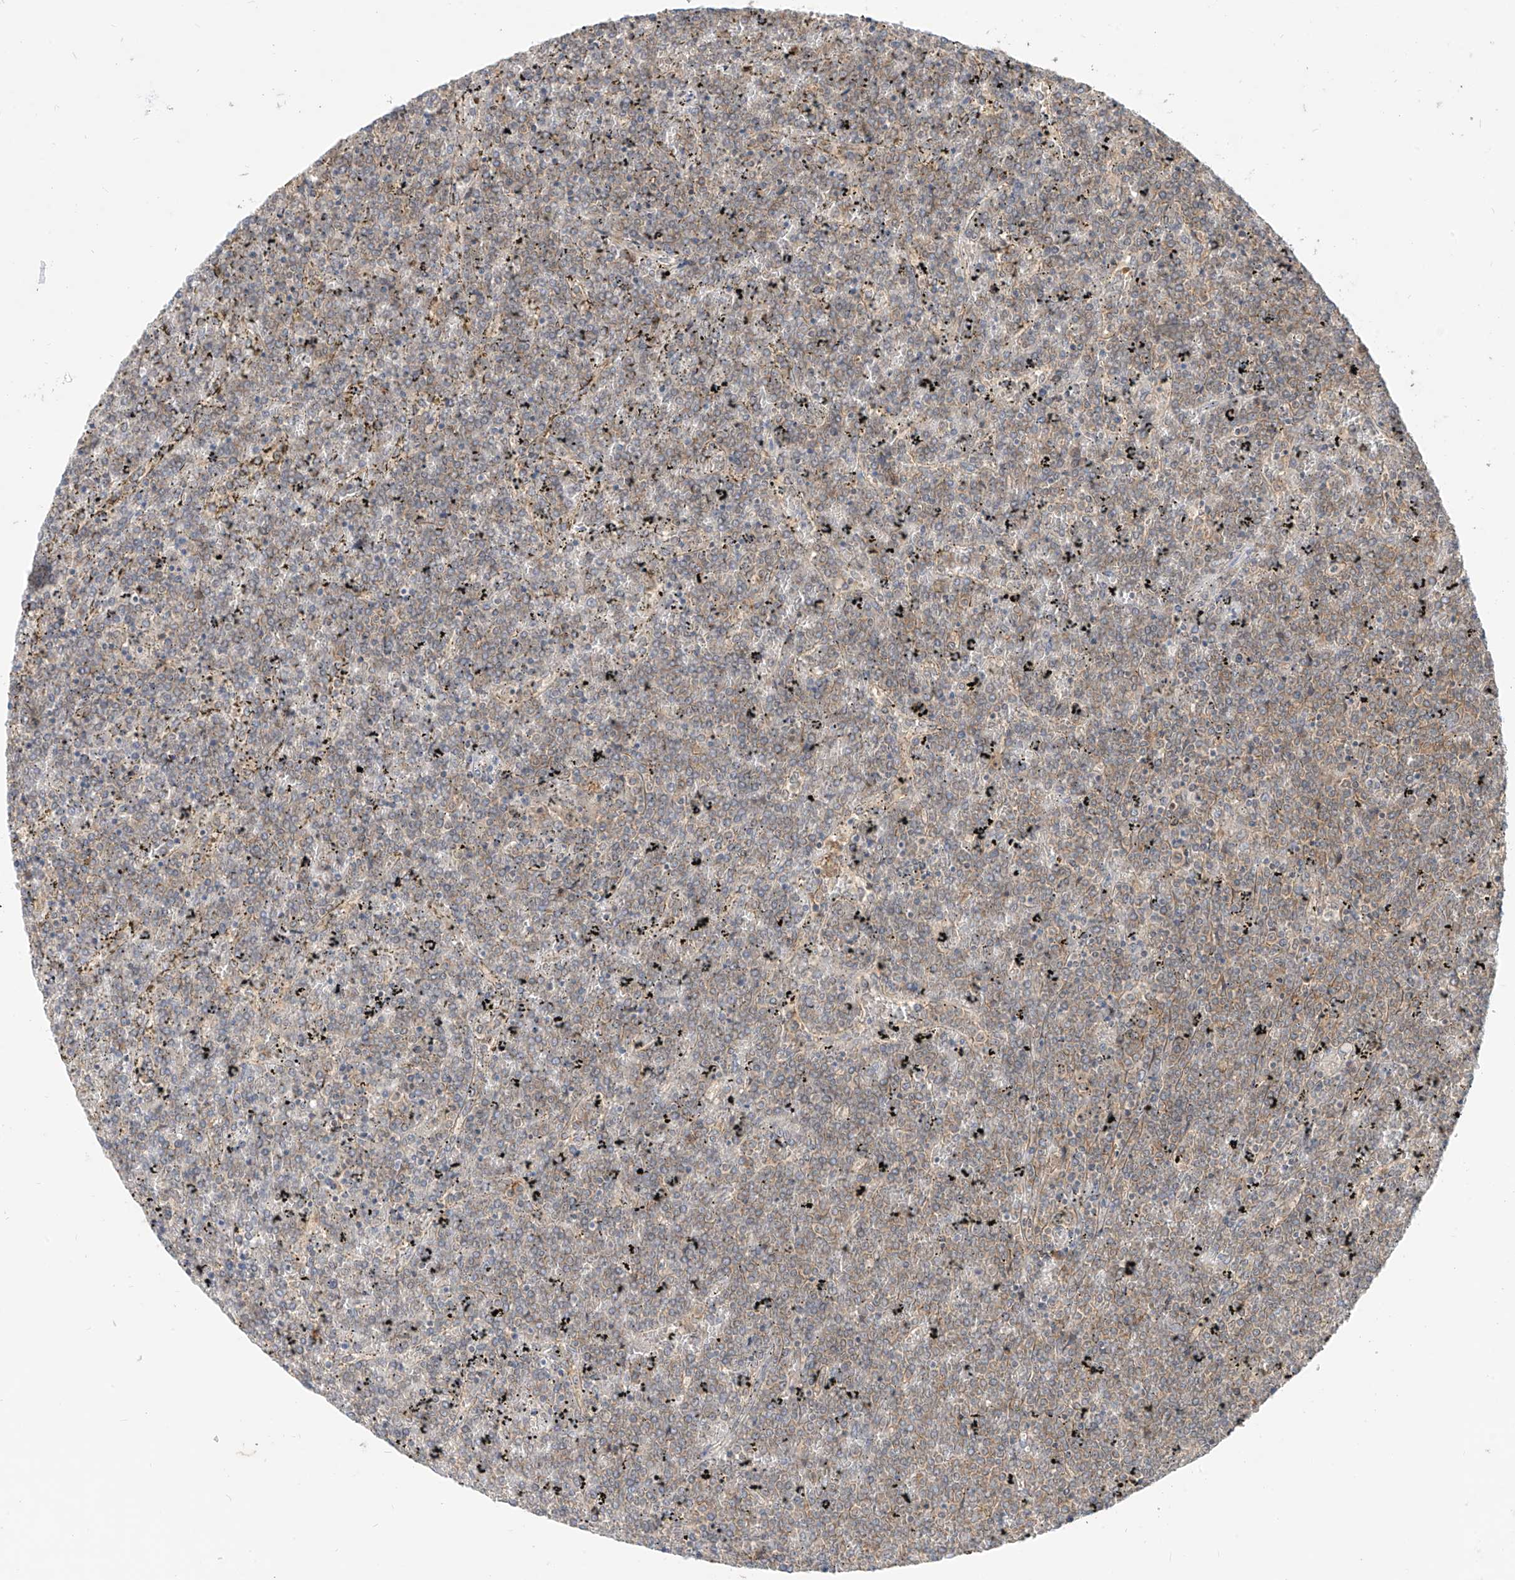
{"staining": {"intensity": "weak", "quantity": "<25%", "location": "cytoplasmic/membranous"}, "tissue": "lymphoma", "cell_type": "Tumor cells", "image_type": "cancer", "snomed": [{"axis": "morphology", "description": "Malignant lymphoma, non-Hodgkin's type, Low grade"}, {"axis": "topography", "description": "Spleen"}], "caption": "Lymphoma was stained to show a protein in brown. There is no significant positivity in tumor cells. Nuclei are stained in blue.", "gene": "MTUS2", "patient": {"sex": "female", "age": 19}}